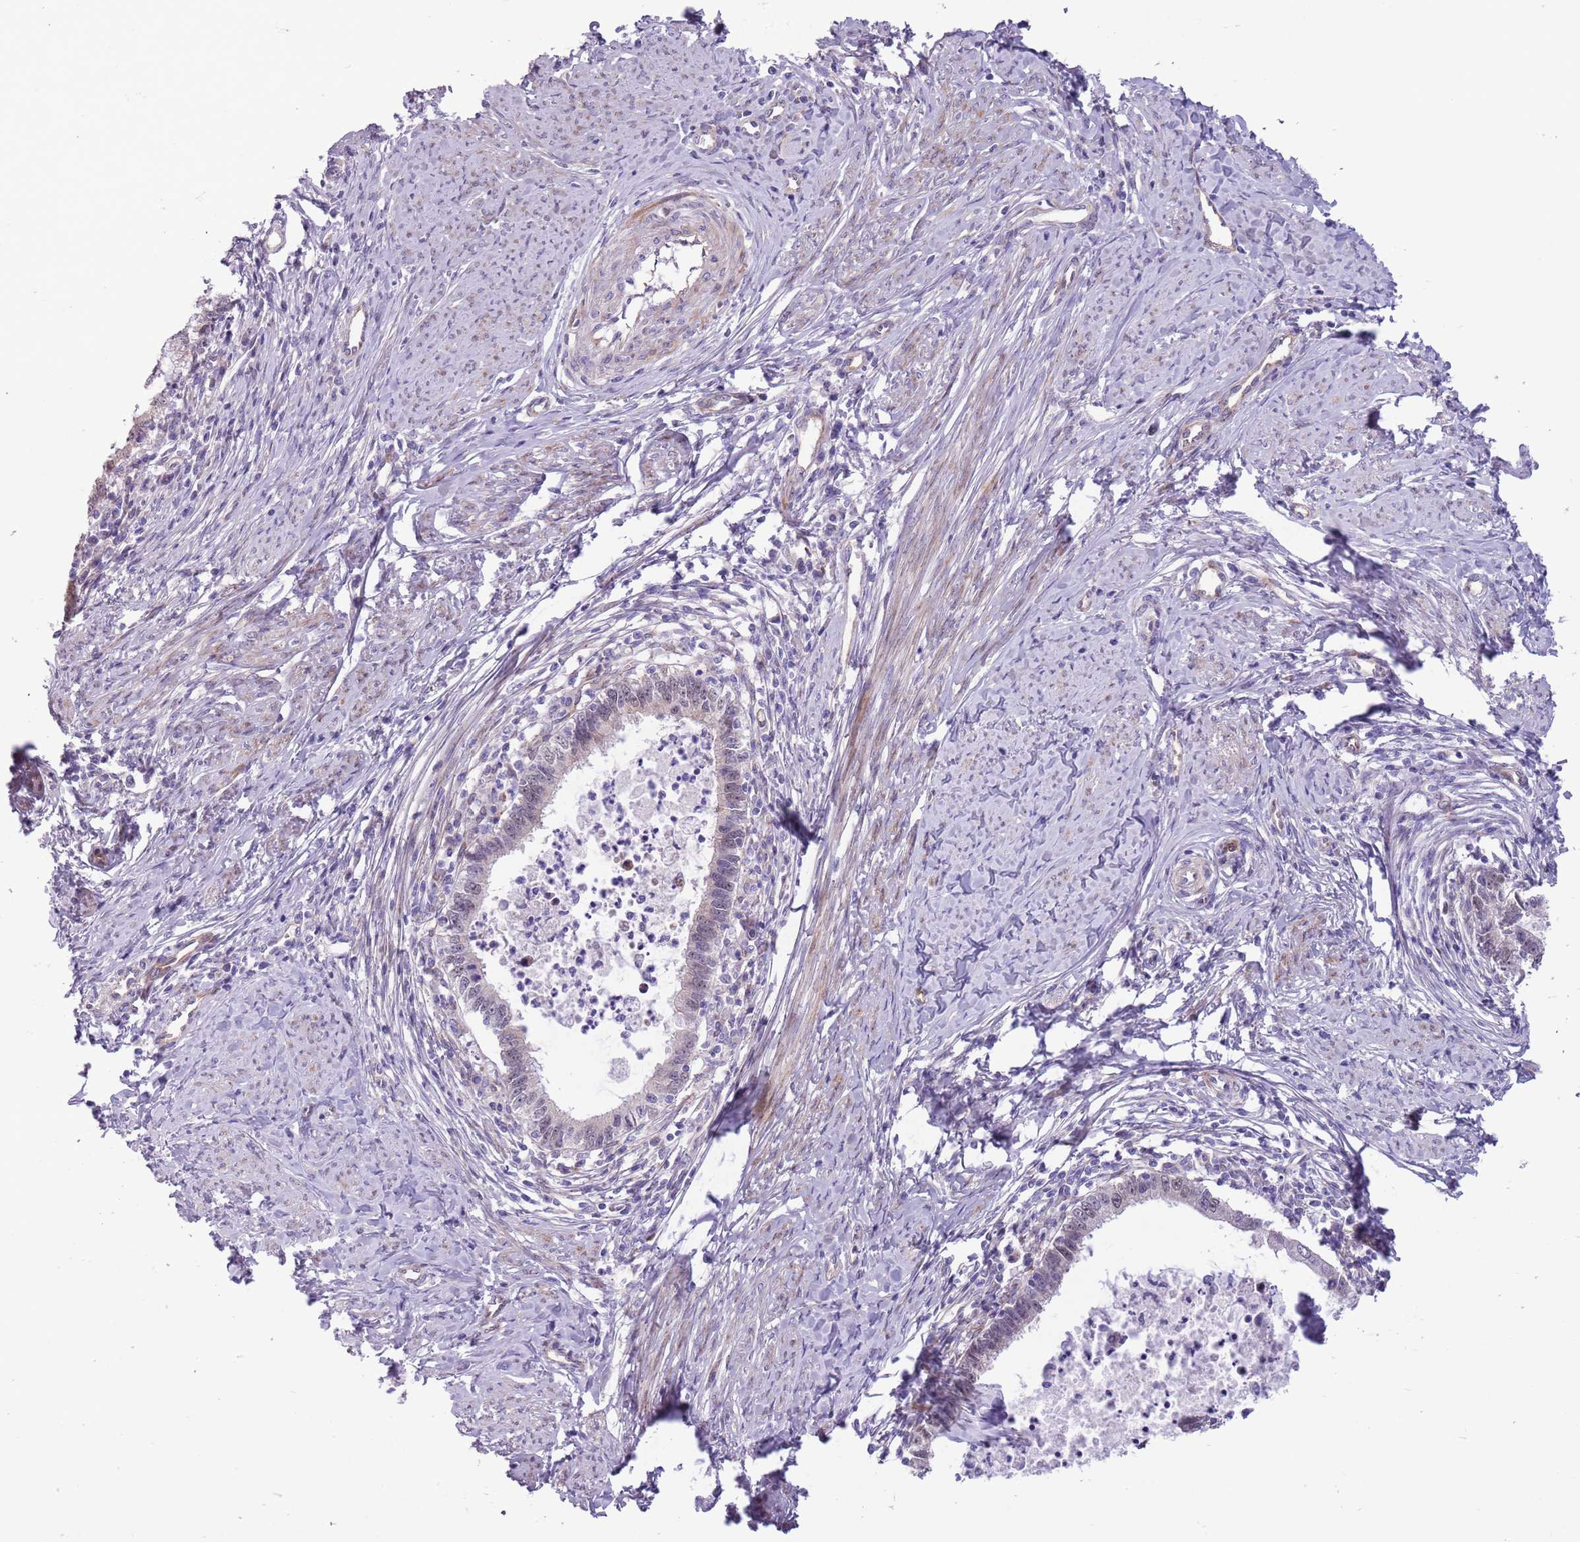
{"staining": {"intensity": "negative", "quantity": "none", "location": "none"}, "tissue": "cervical cancer", "cell_type": "Tumor cells", "image_type": "cancer", "snomed": [{"axis": "morphology", "description": "Adenocarcinoma, NOS"}, {"axis": "topography", "description": "Cervix"}], "caption": "Histopathology image shows no protein positivity in tumor cells of cervical cancer (adenocarcinoma) tissue. The staining is performed using DAB (3,3'-diaminobenzidine) brown chromogen with nuclei counter-stained in using hematoxylin.", "gene": "MRPL32", "patient": {"sex": "female", "age": 36}}